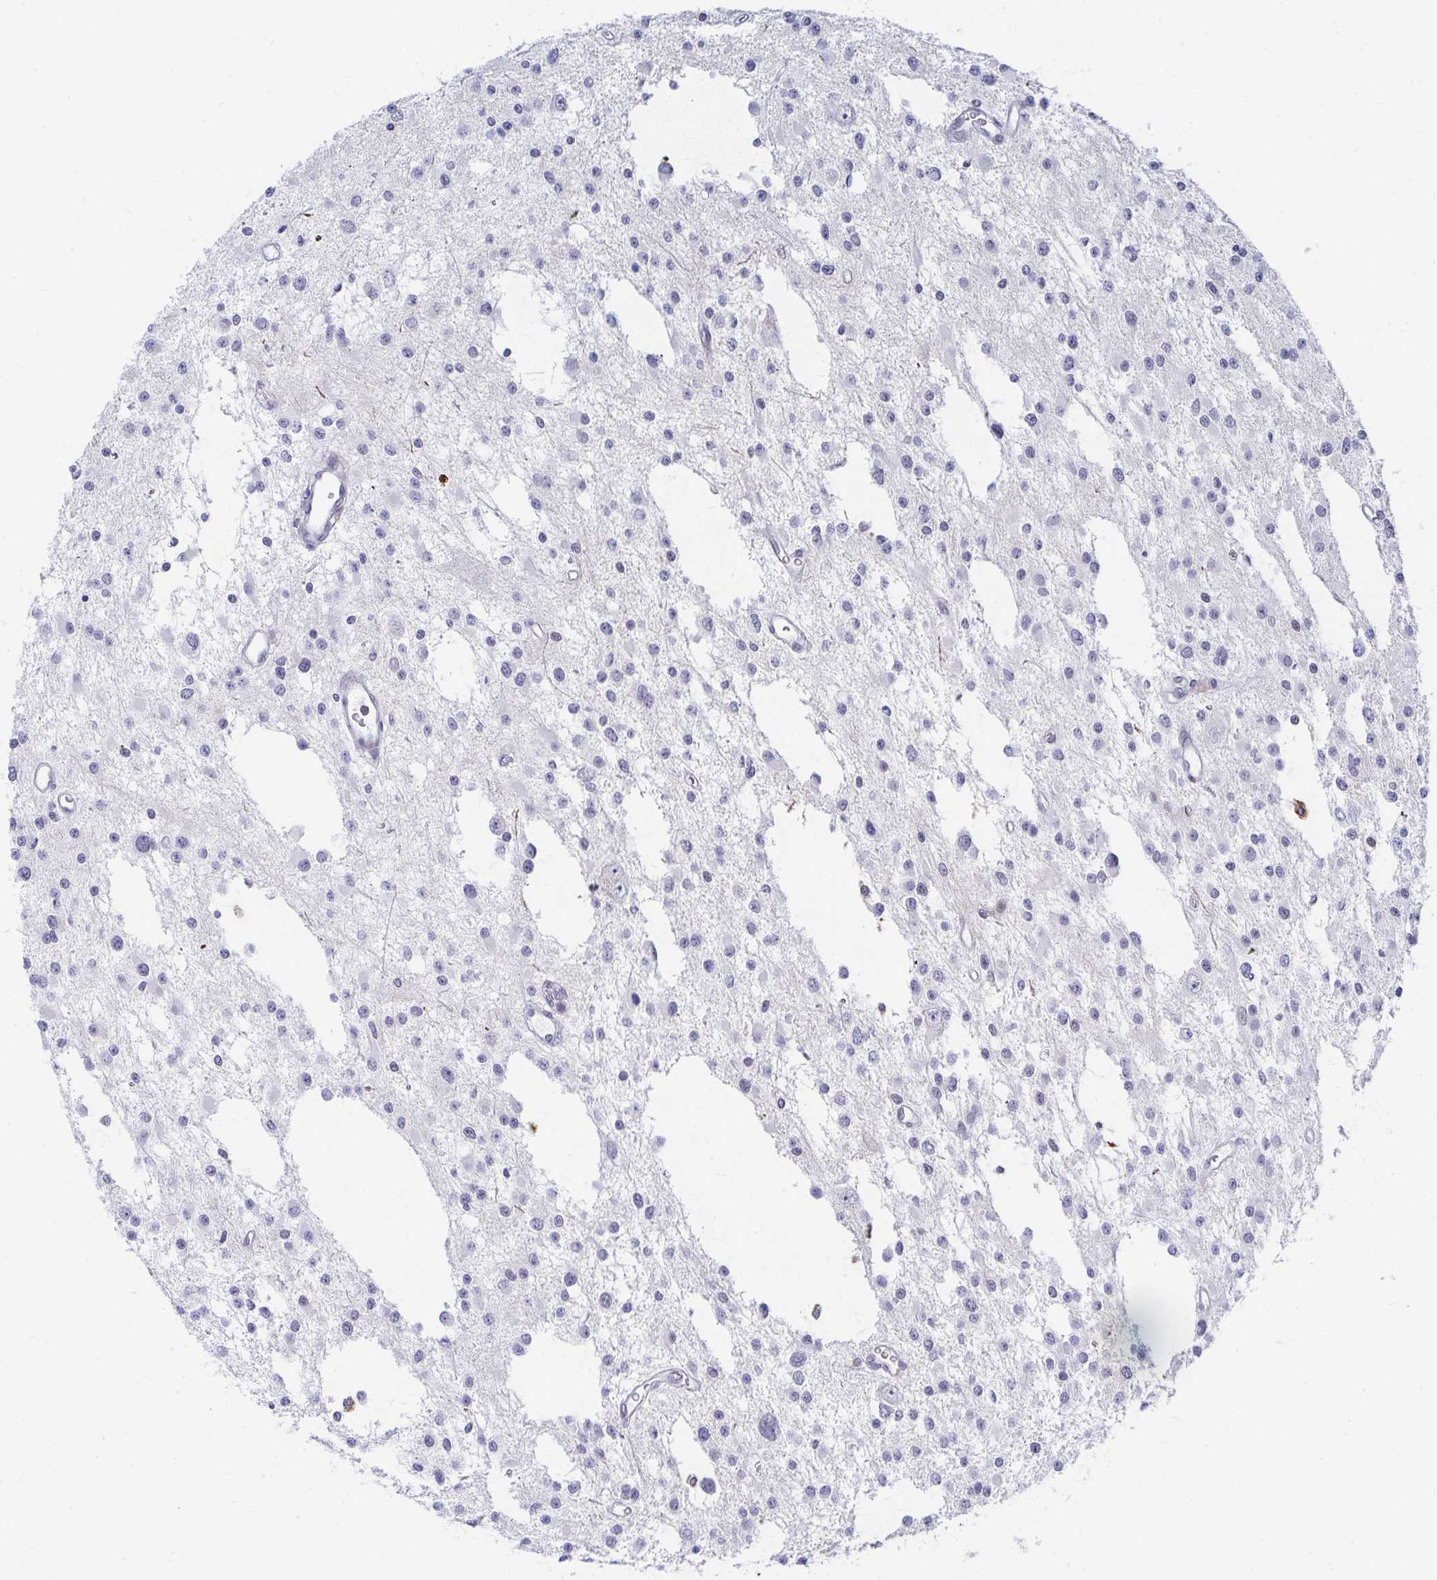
{"staining": {"intensity": "negative", "quantity": "none", "location": "none"}, "tissue": "glioma", "cell_type": "Tumor cells", "image_type": "cancer", "snomed": [{"axis": "morphology", "description": "Glioma, malignant, Low grade"}, {"axis": "topography", "description": "Brain"}], "caption": "Protein analysis of glioma displays no significant positivity in tumor cells. The staining was performed using DAB to visualize the protein expression in brown, while the nuclei were stained in blue with hematoxylin (Magnification: 20x).", "gene": "DAOA", "patient": {"sex": "male", "age": 43}}